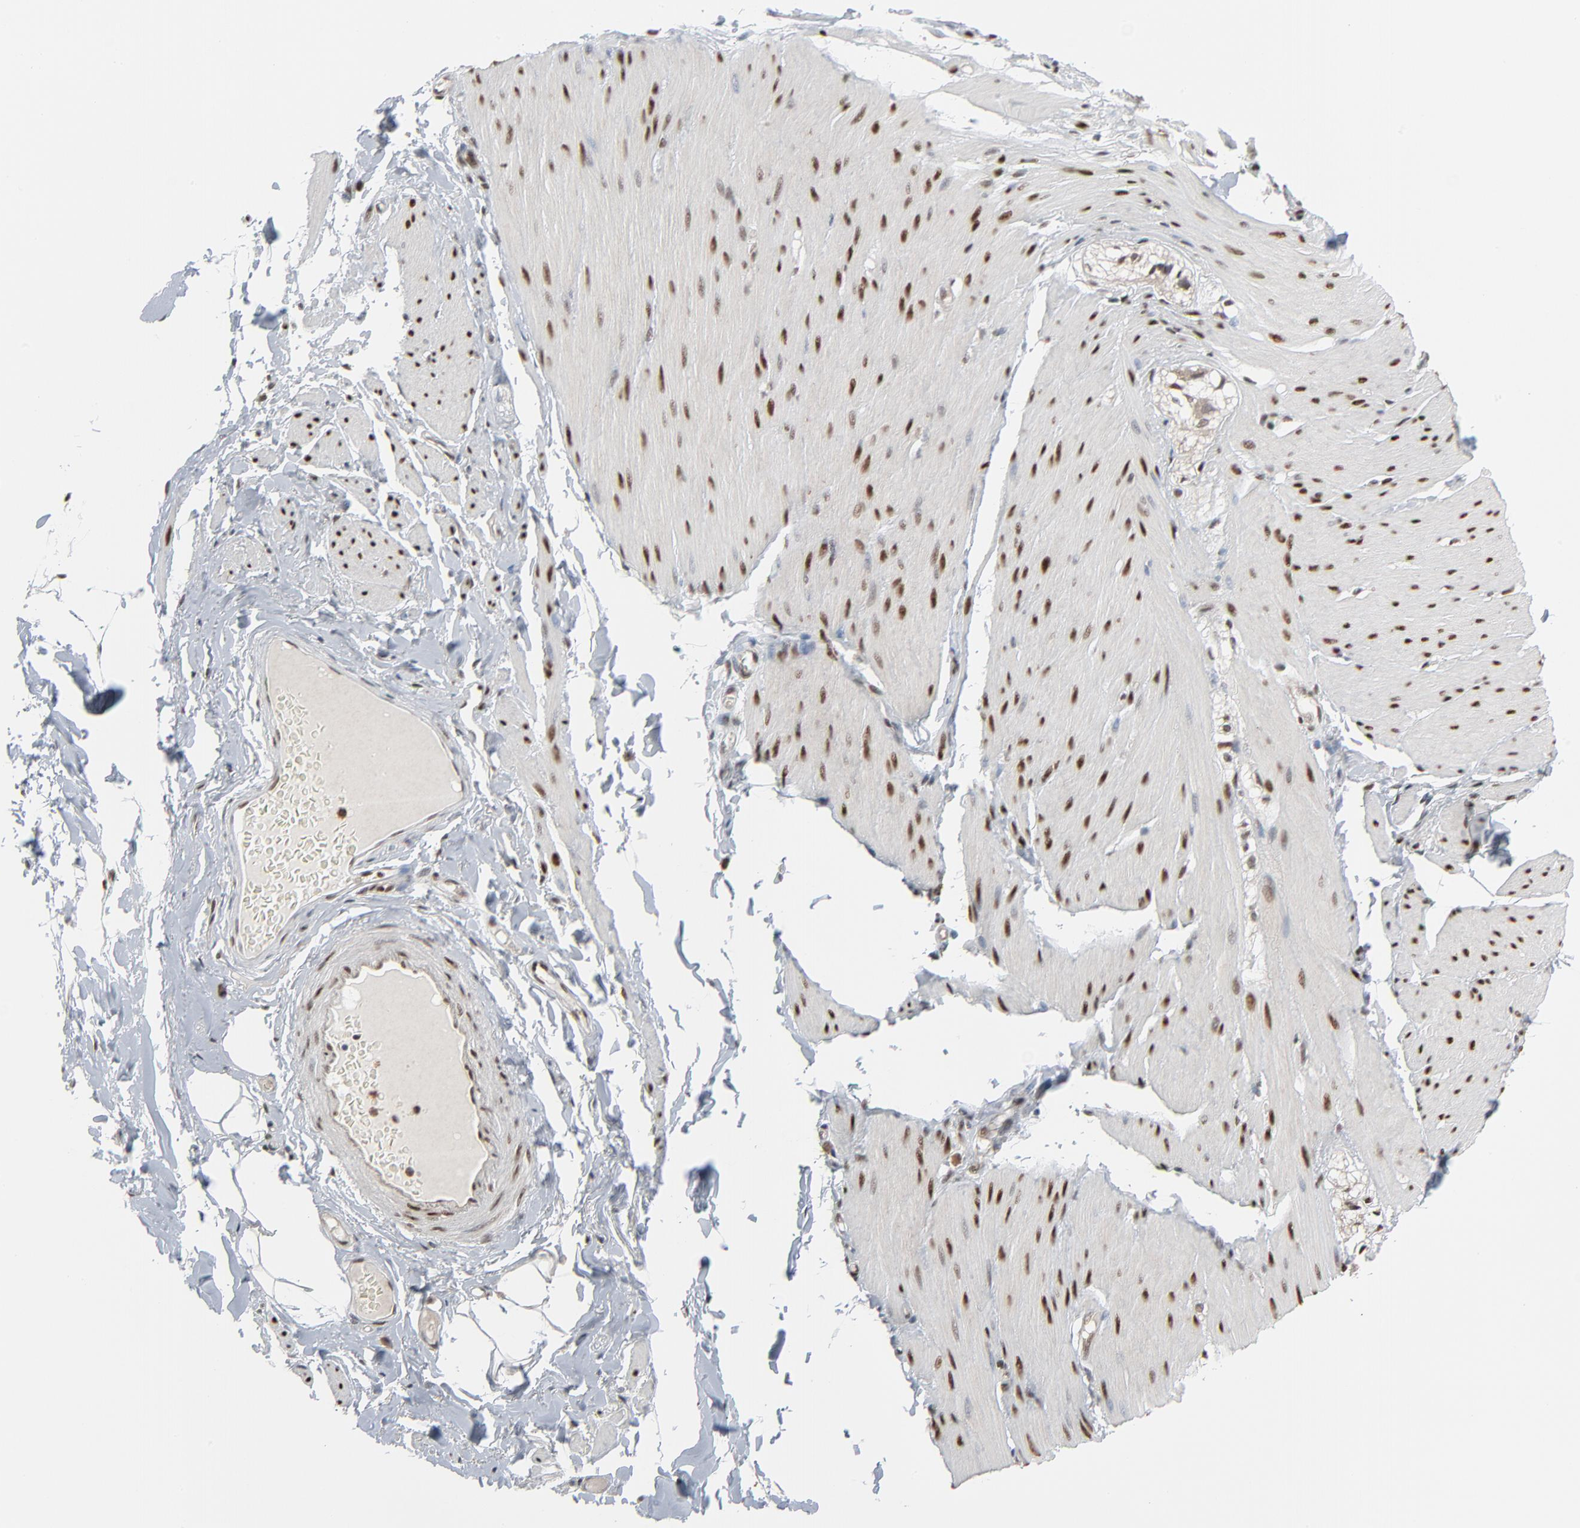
{"staining": {"intensity": "strong", "quantity": ">75%", "location": "nuclear"}, "tissue": "smooth muscle", "cell_type": "Smooth muscle cells", "image_type": "normal", "snomed": [{"axis": "morphology", "description": "Normal tissue, NOS"}, {"axis": "topography", "description": "Smooth muscle"}, {"axis": "topography", "description": "Colon"}], "caption": "Immunohistochemistry (IHC) image of normal smooth muscle: human smooth muscle stained using immunohistochemistry demonstrates high levels of strong protein expression localized specifically in the nuclear of smooth muscle cells, appearing as a nuclear brown color.", "gene": "CUX1", "patient": {"sex": "male", "age": 67}}